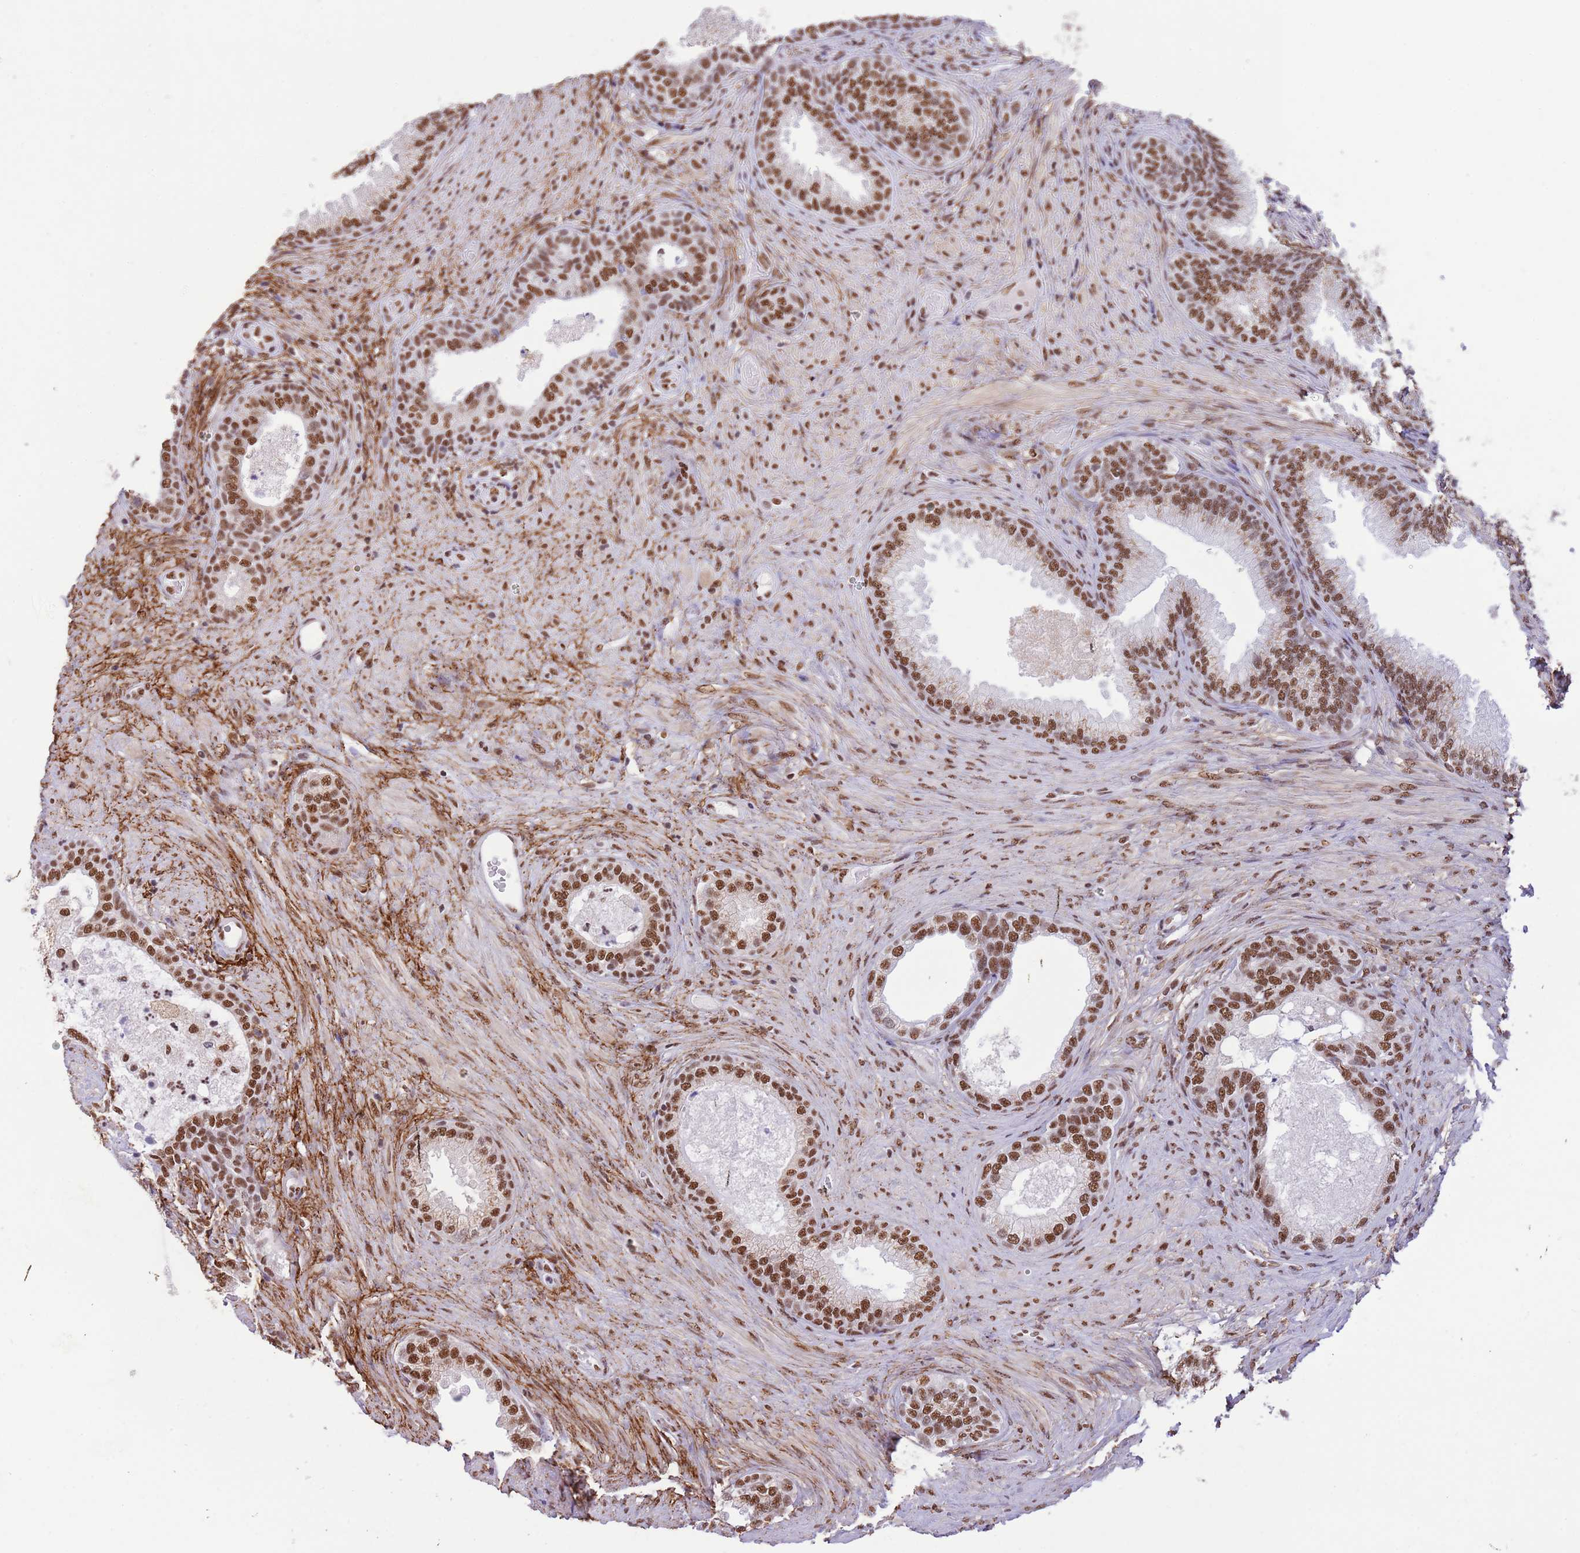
{"staining": {"intensity": "strong", "quantity": ">75%", "location": "nuclear"}, "tissue": "prostate", "cell_type": "Glandular cells", "image_type": "normal", "snomed": [{"axis": "morphology", "description": "Normal tissue, NOS"}, {"axis": "topography", "description": "Prostate"}], "caption": "Unremarkable prostate exhibits strong nuclear staining in approximately >75% of glandular cells, visualized by immunohistochemistry.", "gene": "TRIM32", "patient": {"sex": "male", "age": 76}}